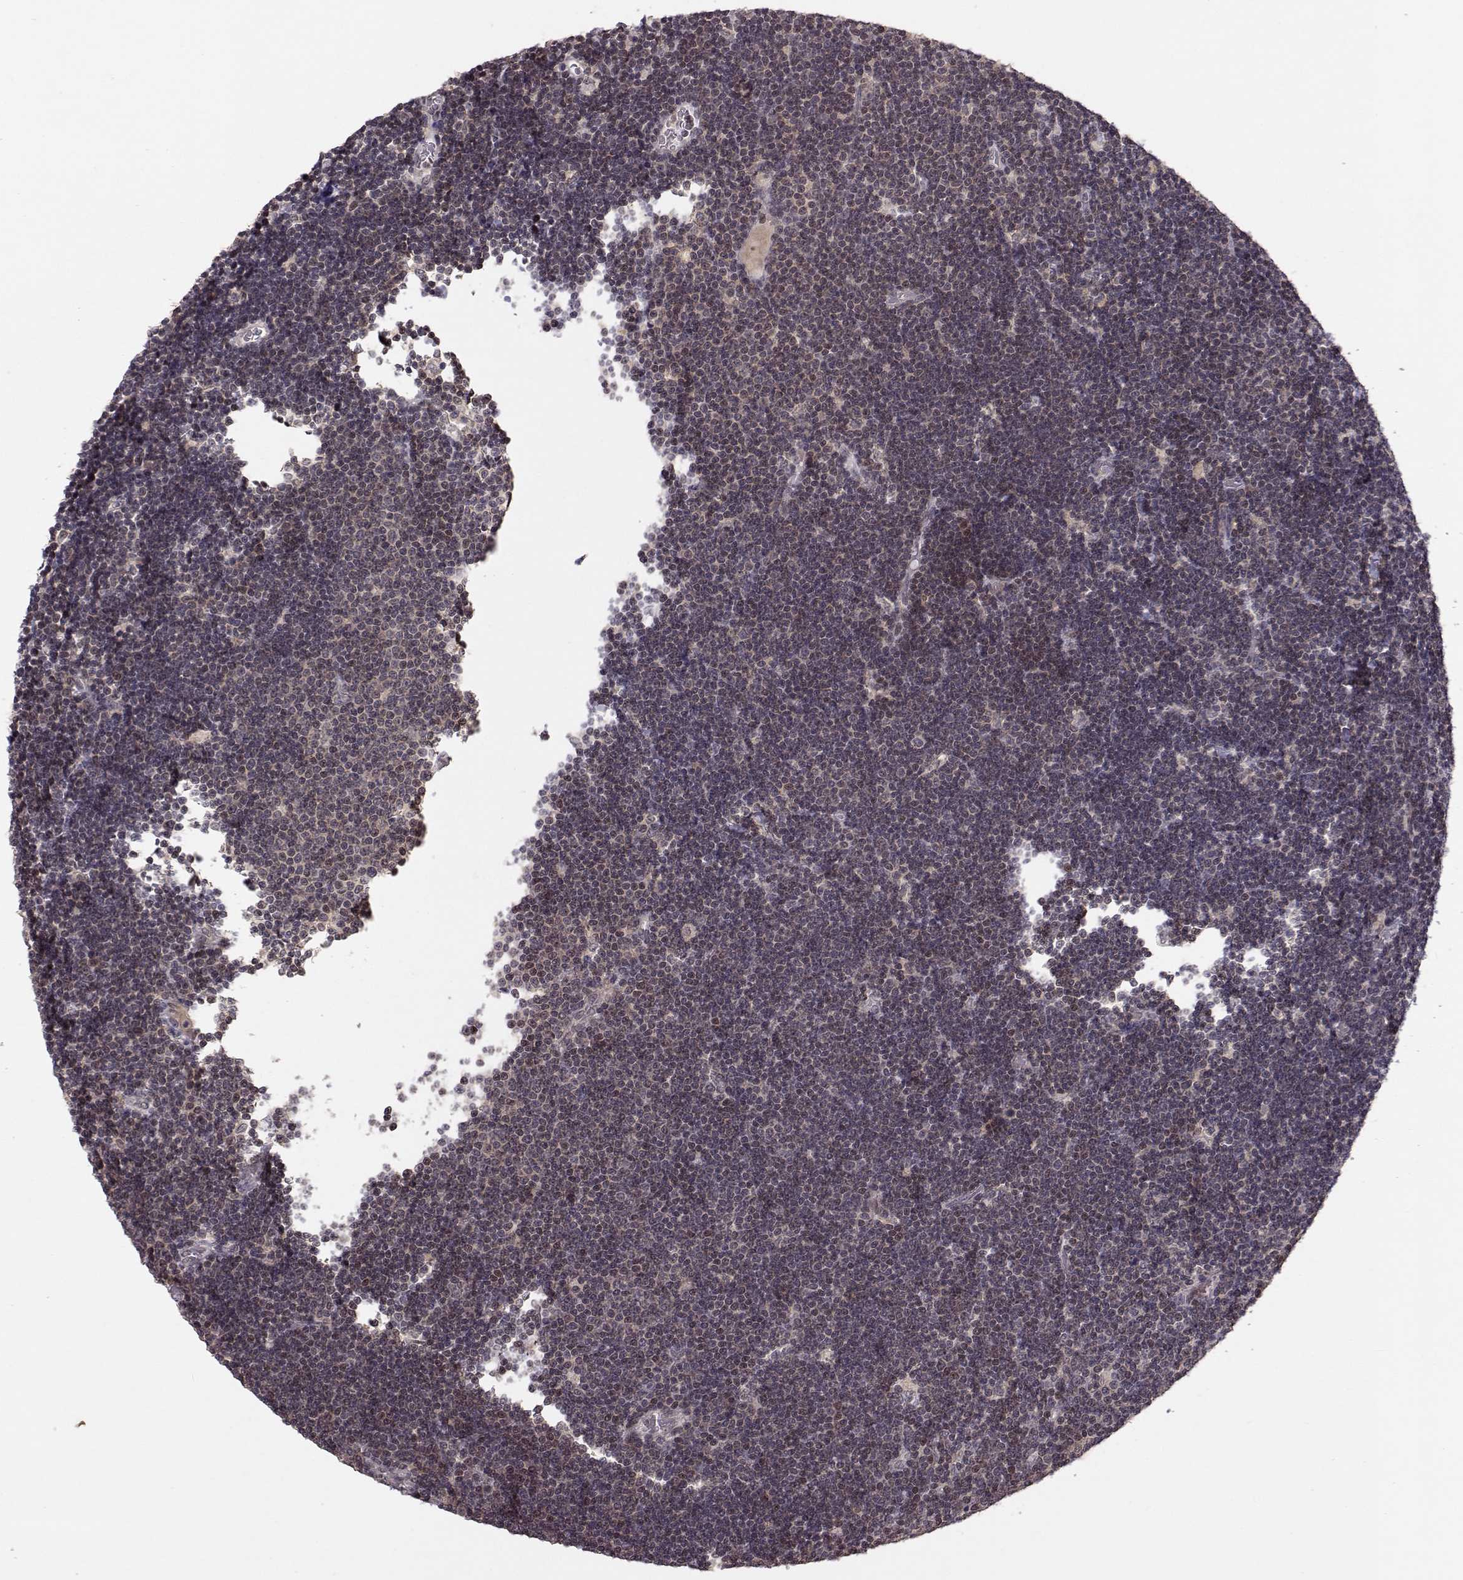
{"staining": {"intensity": "weak", "quantity": ">75%", "location": "cytoplasmic/membranous"}, "tissue": "lymphoma", "cell_type": "Tumor cells", "image_type": "cancer", "snomed": [{"axis": "morphology", "description": "Malignant lymphoma, non-Hodgkin's type, Low grade"}, {"axis": "topography", "description": "Brain"}], "caption": "High-magnification brightfield microscopy of lymphoma stained with DAB (3,3'-diaminobenzidine) (brown) and counterstained with hematoxylin (blue). tumor cells exhibit weak cytoplasmic/membranous staining is identified in approximately>75% of cells.", "gene": "PLEKHG3", "patient": {"sex": "female", "age": 66}}